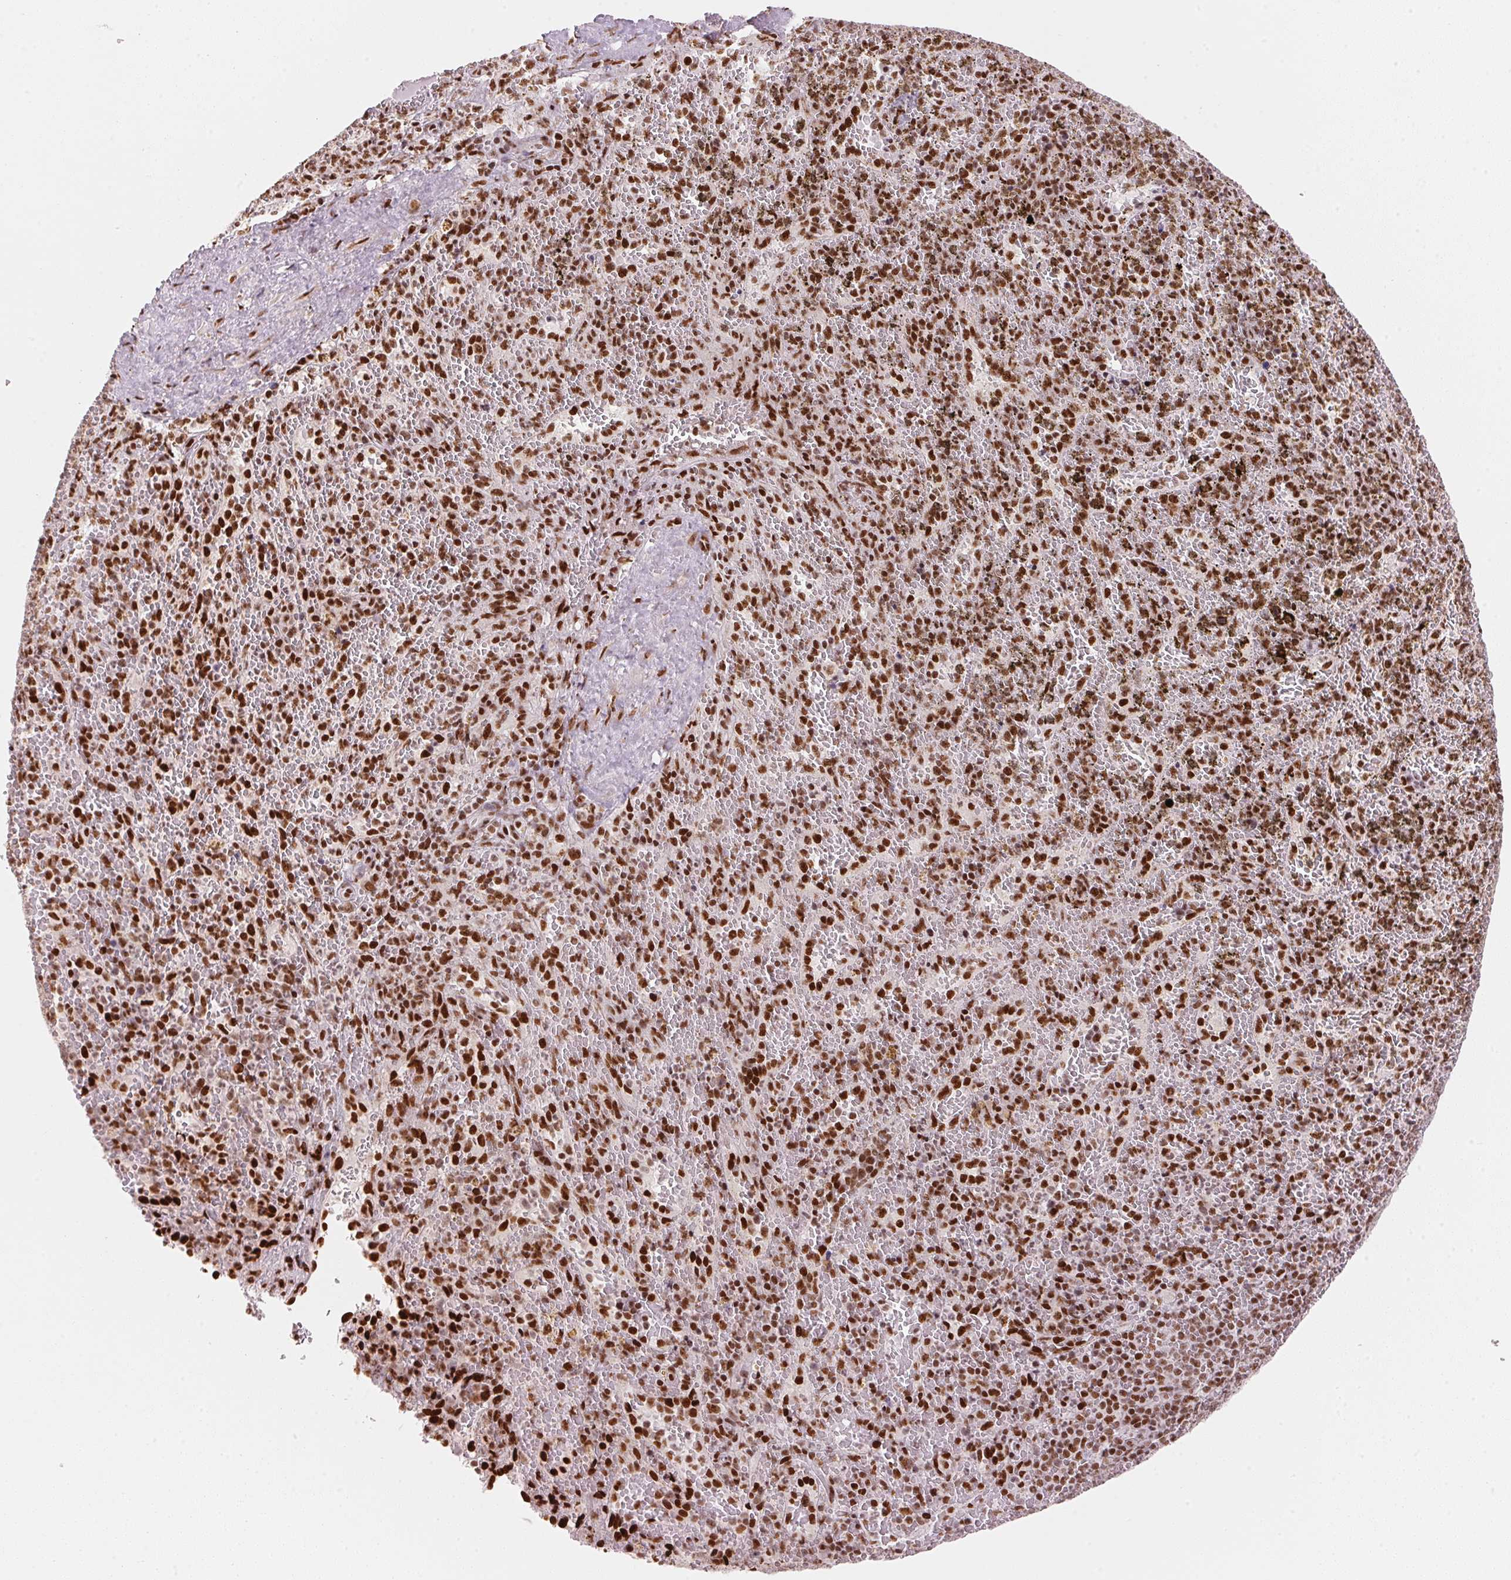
{"staining": {"intensity": "strong", "quantity": ">75%", "location": "nuclear"}, "tissue": "spleen", "cell_type": "Cells in red pulp", "image_type": "normal", "snomed": [{"axis": "morphology", "description": "Normal tissue, NOS"}, {"axis": "topography", "description": "Spleen"}], "caption": "A photomicrograph of human spleen stained for a protein exhibits strong nuclear brown staining in cells in red pulp. The protein is stained brown, and the nuclei are stained in blue (DAB (3,3'-diaminobenzidine) IHC with brightfield microscopy, high magnification).", "gene": "NXF1", "patient": {"sex": "female", "age": 50}}